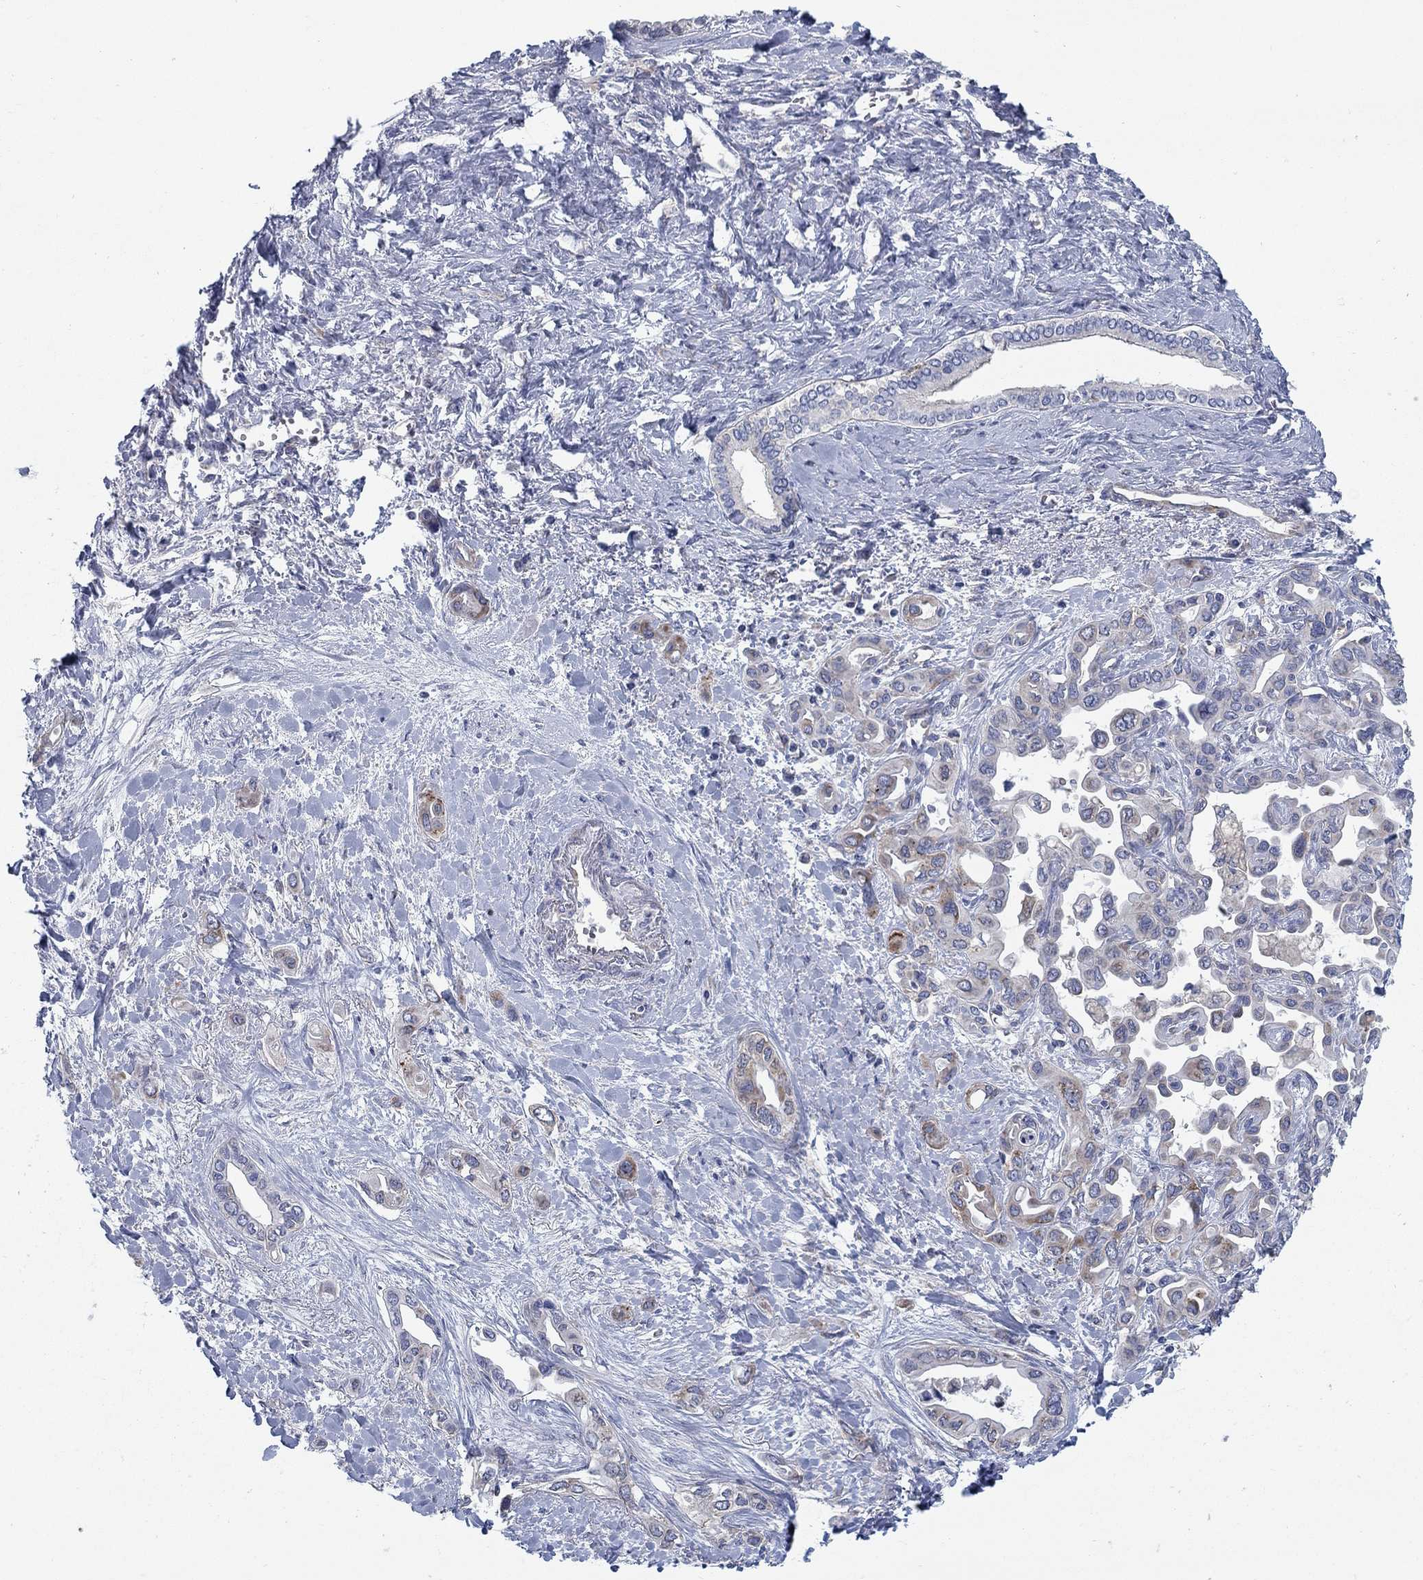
{"staining": {"intensity": "strong", "quantity": "<25%", "location": "cytoplasmic/membranous"}, "tissue": "liver cancer", "cell_type": "Tumor cells", "image_type": "cancer", "snomed": [{"axis": "morphology", "description": "Cholangiocarcinoma"}, {"axis": "topography", "description": "Liver"}], "caption": "This photomicrograph shows liver cholangiocarcinoma stained with IHC to label a protein in brown. The cytoplasmic/membranous of tumor cells show strong positivity for the protein. Nuclei are counter-stained blue.", "gene": "TMEM59", "patient": {"sex": "female", "age": 64}}